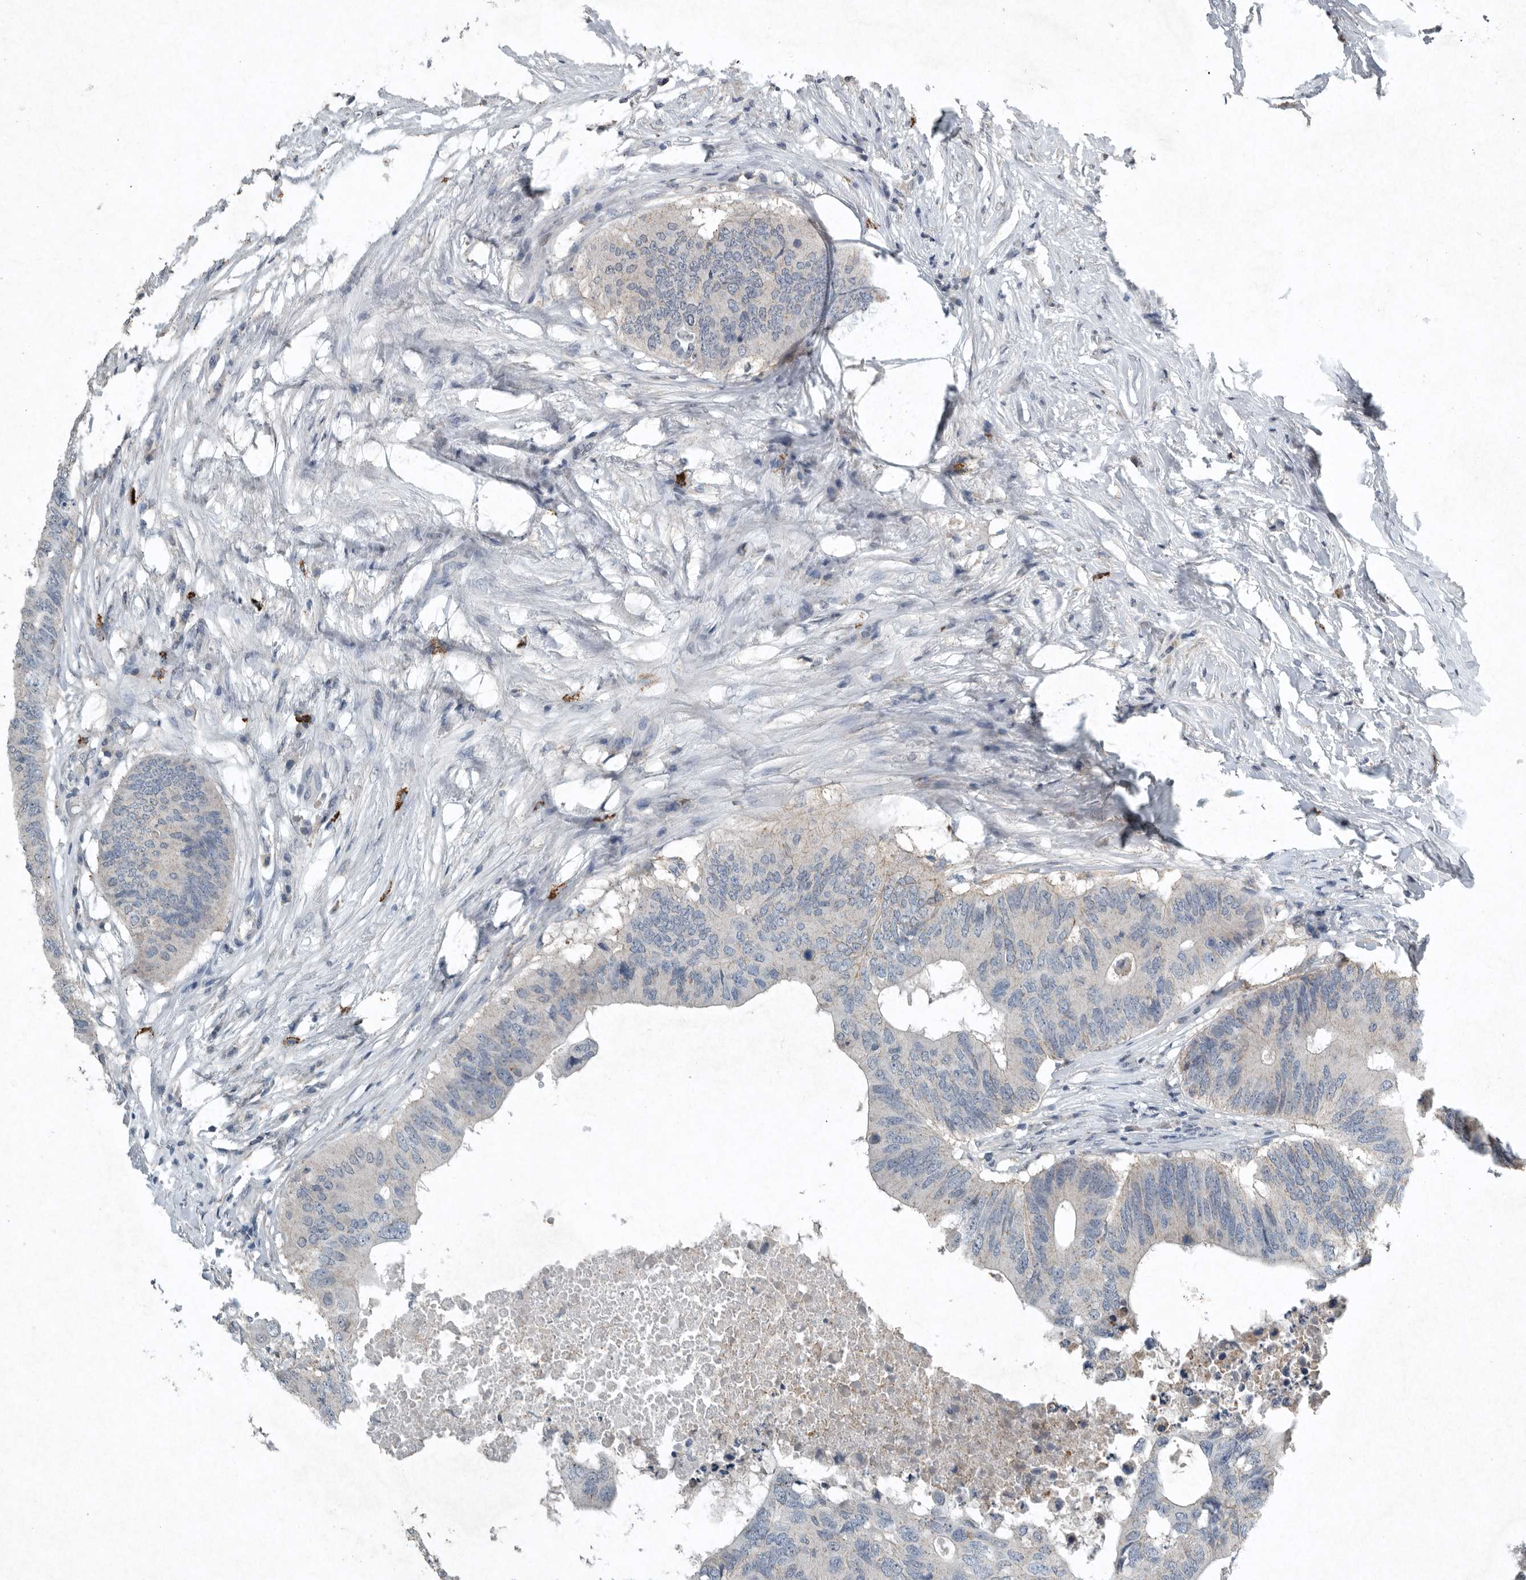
{"staining": {"intensity": "negative", "quantity": "none", "location": "none"}, "tissue": "colorectal cancer", "cell_type": "Tumor cells", "image_type": "cancer", "snomed": [{"axis": "morphology", "description": "Adenocarcinoma, NOS"}, {"axis": "topography", "description": "Colon"}], "caption": "High power microscopy micrograph of an IHC image of adenocarcinoma (colorectal), revealing no significant staining in tumor cells. Brightfield microscopy of immunohistochemistry stained with DAB (3,3'-diaminobenzidine) (brown) and hematoxylin (blue), captured at high magnification.", "gene": "IL20", "patient": {"sex": "male", "age": 71}}